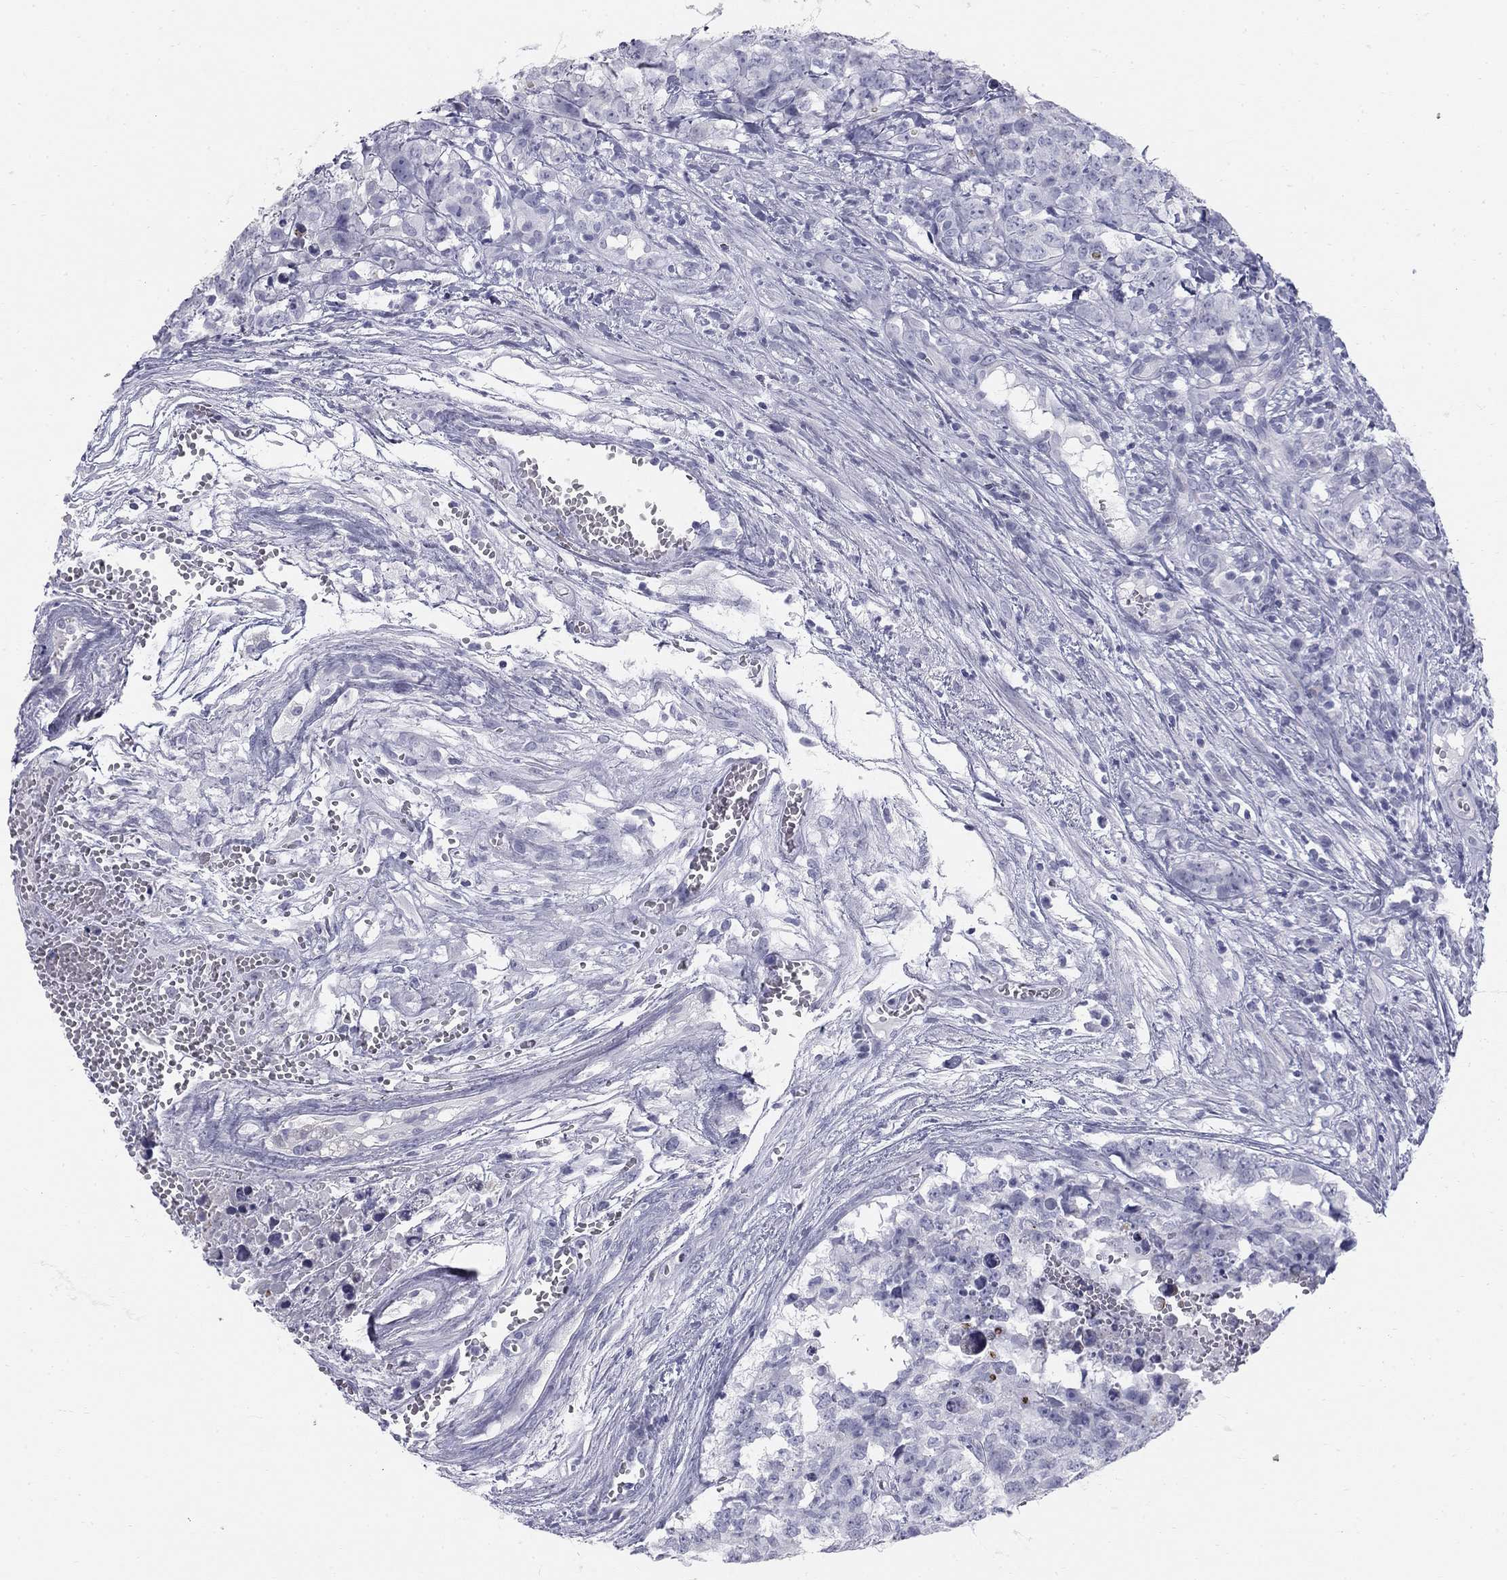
{"staining": {"intensity": "negative", "quantity": "none", "location": "none"}, "tissue": "testis cancer", "cell_type": "Tumor cells", "image_type": "cancer", "snomed": [{"axis": "morphology", "description": "Carcinoma, Embryonal, NOS"}, {"axis": "topography", "description": "Testis"}], "caption": "A micrograph of testis cancer stained for a protein reveals no brown staining in tumor cells.", "gene": "SULT2B1", "patient": {"sex": "male", "age": 23}}